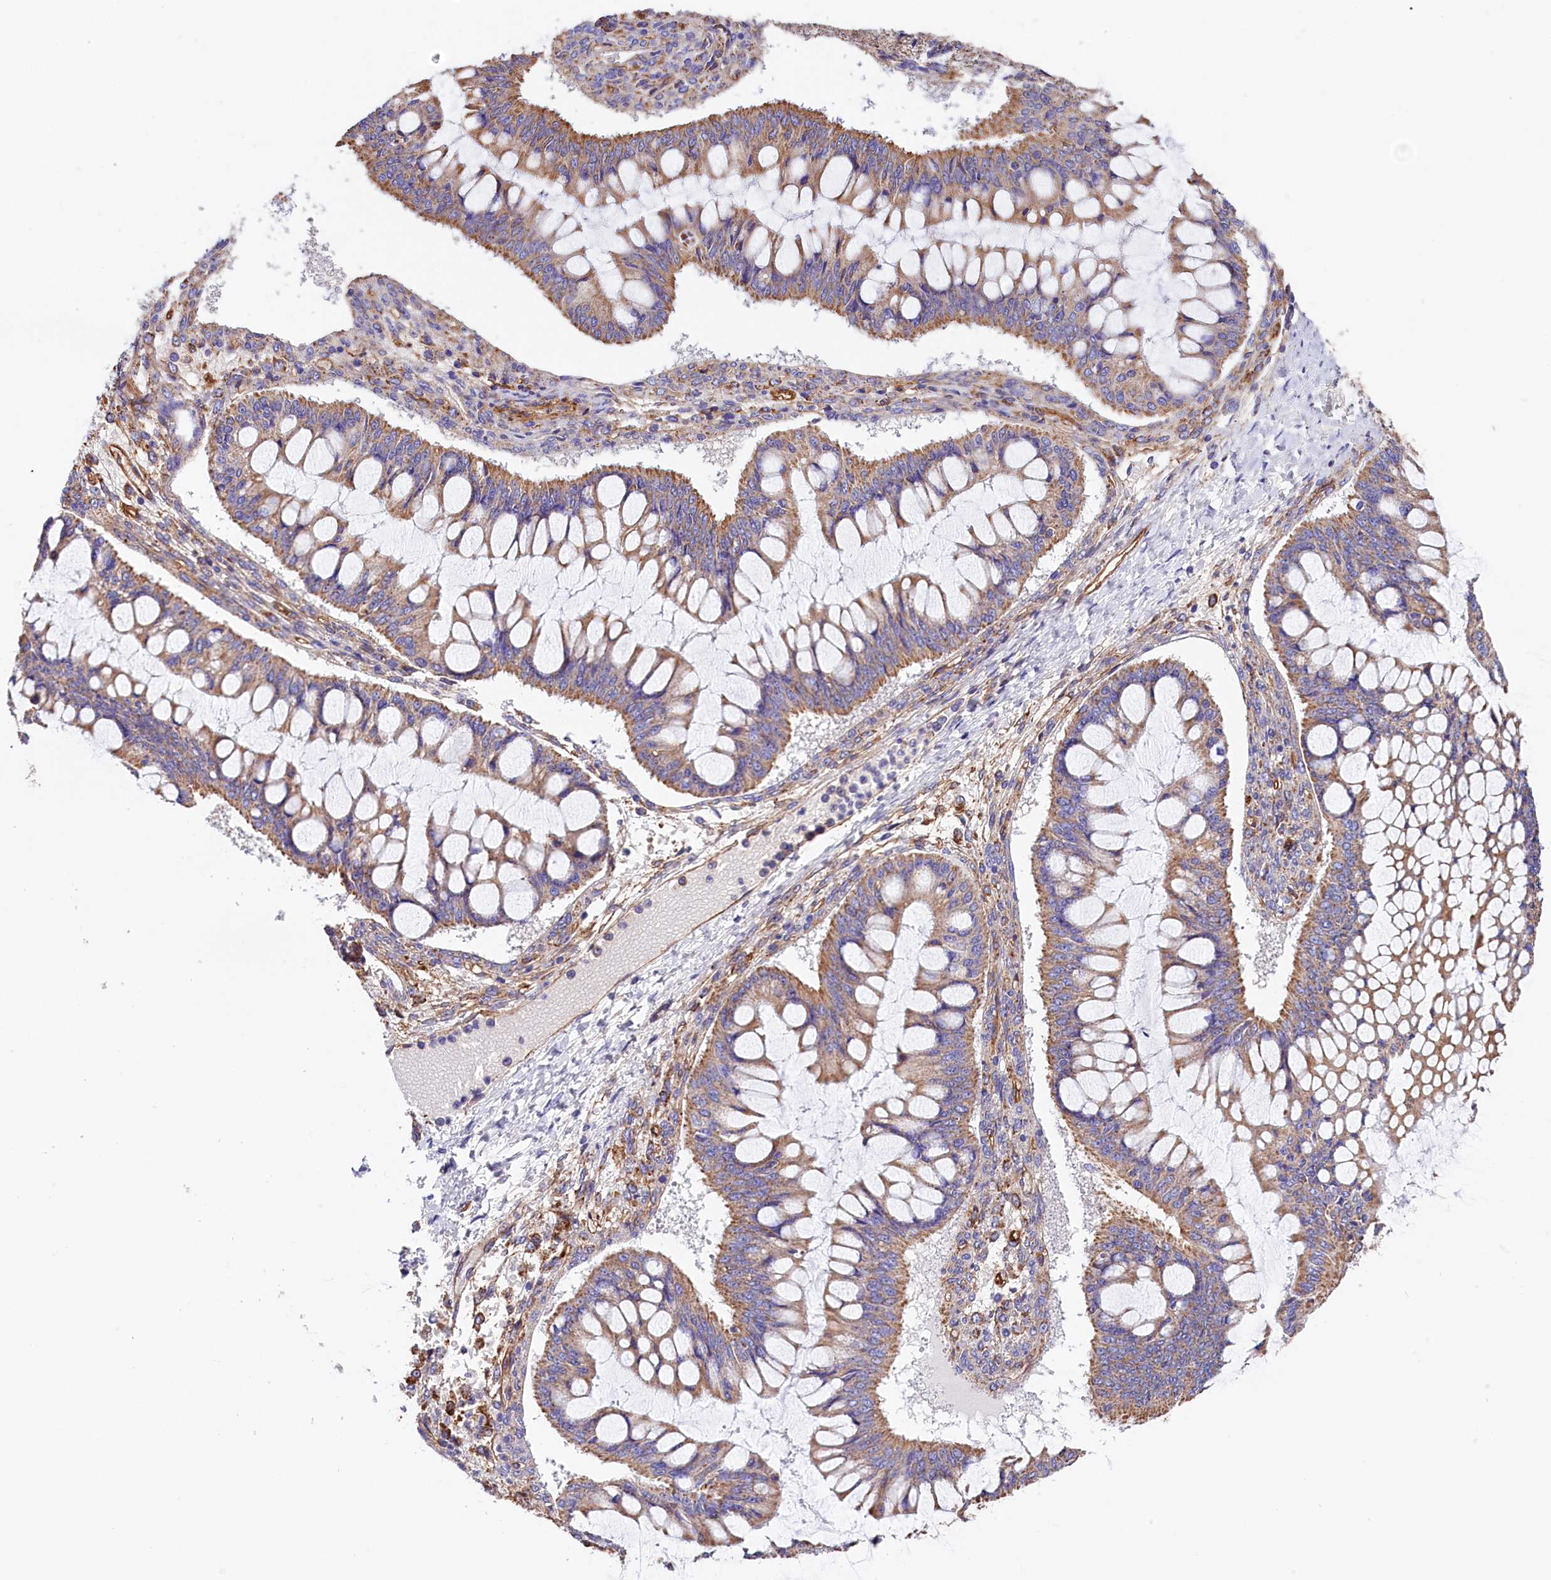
{"staining": {"intensity": "moderate", "quantity": ">75%", "location": "cytoplasmic/membranous"}, "tissue": "ovarian cancer", "cell_type": "Tumor cells", "image_type": "cancer", "snomed": [{"axis": "morphology", "description": "Cystadenocarcinoma, mucinous, NOS"}, {"axis": "topography", "description": "Ovary"}], "caption": "An immunohistochemistry (IHC) histopathology image of neoplastic tissue is shown. Protein staining in brown highlights moderate cytoplasmic/membranous positivity in ovarian cancer within tumor cells. The protein of interest is stained brown, and the nuclei are stained in blue (DAB (3,3'-diaminobenzidine) IHC with brightfield microscopy, high magnification).", "gene": "ATP2B4", "patient": {"sex": "female", "age": 73}}